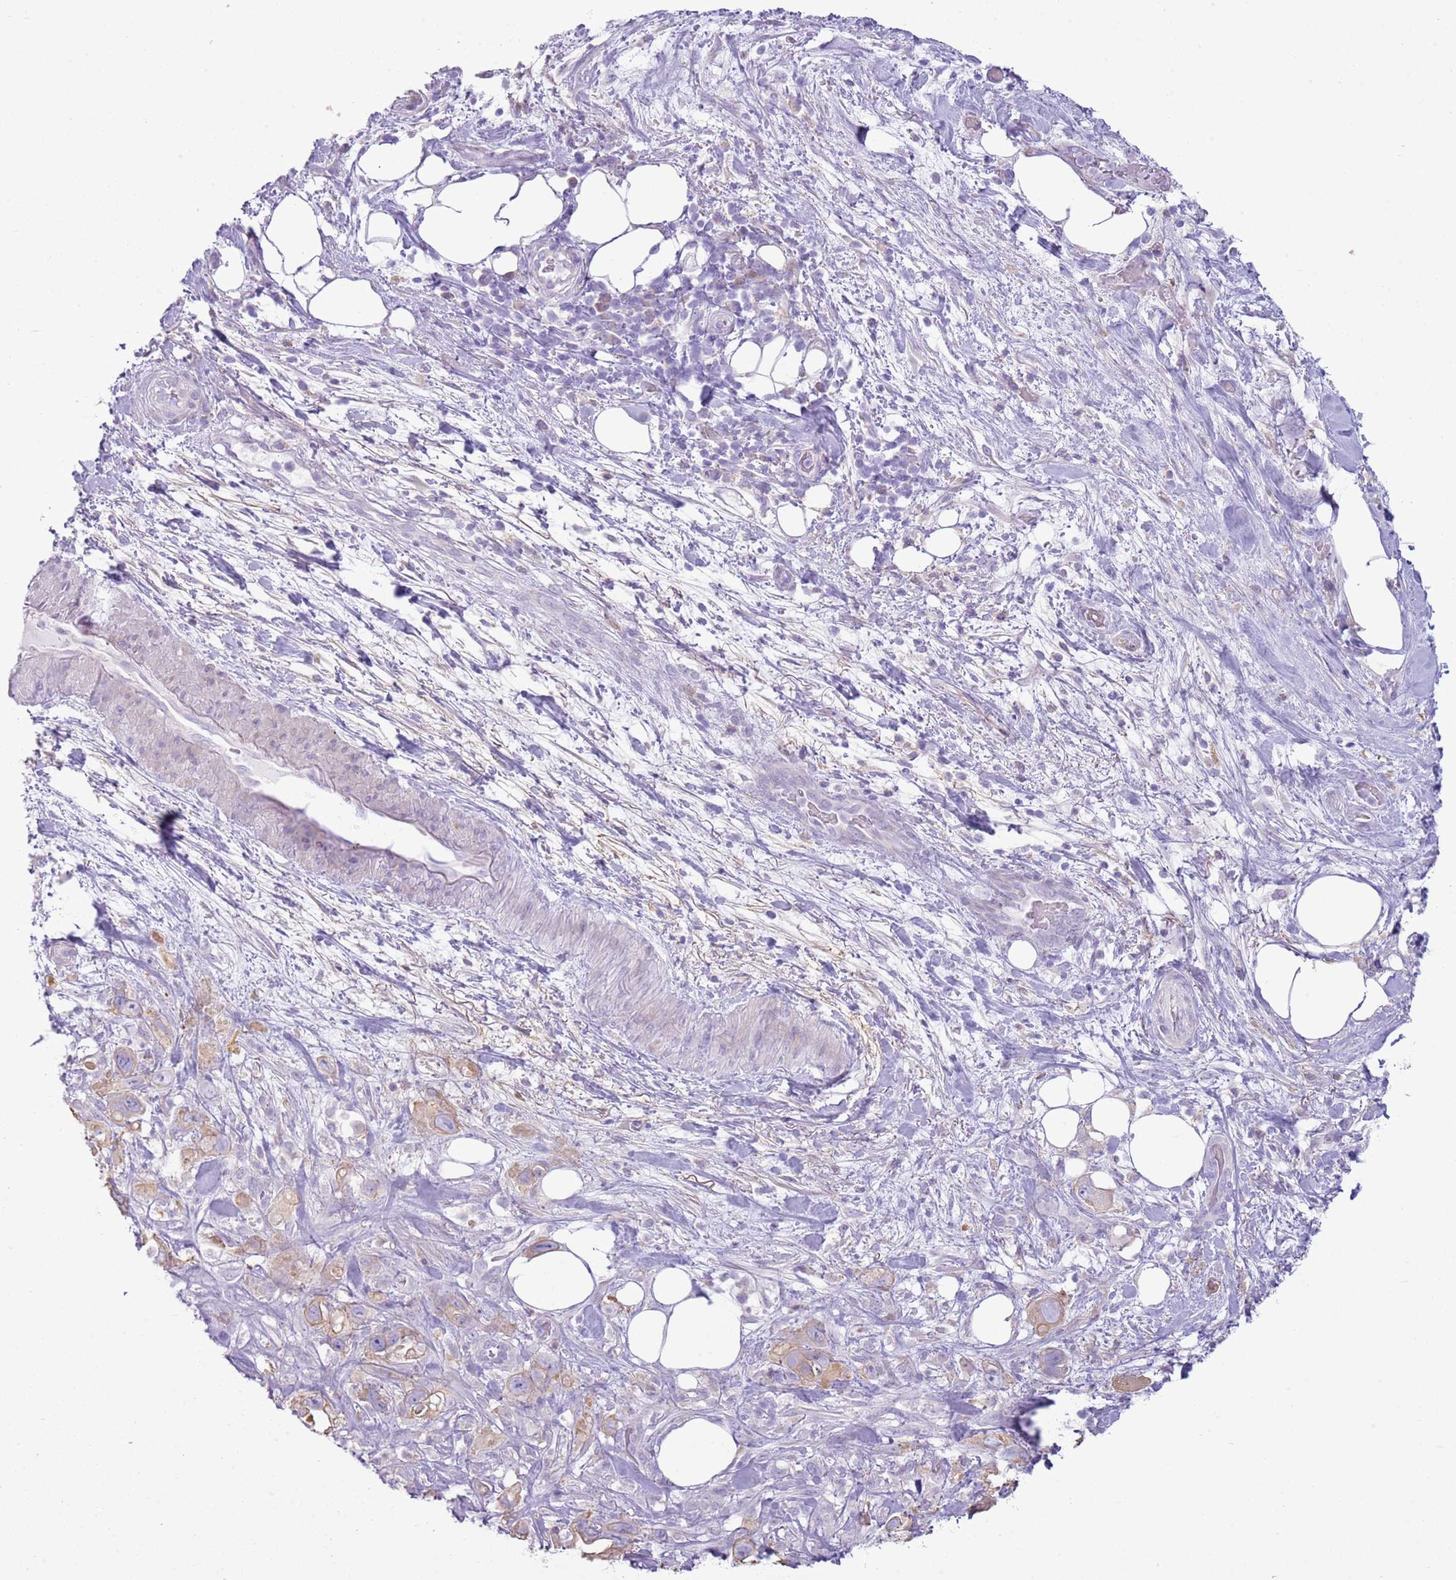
{"staining": {"intensity": "weak", "quantity": "25%-75%", "location": "cytoplasmic/membranous"}, "tissue": "pancreatic cancer", "cell_type": "Tumor cells", "image_type": "cancer", "snomed": [{"axis": "morphology", "description": "Adenocarcinoma, NOS"}, {"axis": "topography", "description": "Pancreas"}], "caption": "Immunohistochemistry micrograph of neoplastic tissue: pancreatic adenocarcinoma stained using IHC shows low levels of weak protein expression localized specifically in the cytoplasmic/membranous of tumor cells, appearing as a cytoplasmic/membranous brown color.", "gene": "OAF", "patient": {"sex": "female", "age": 61}}